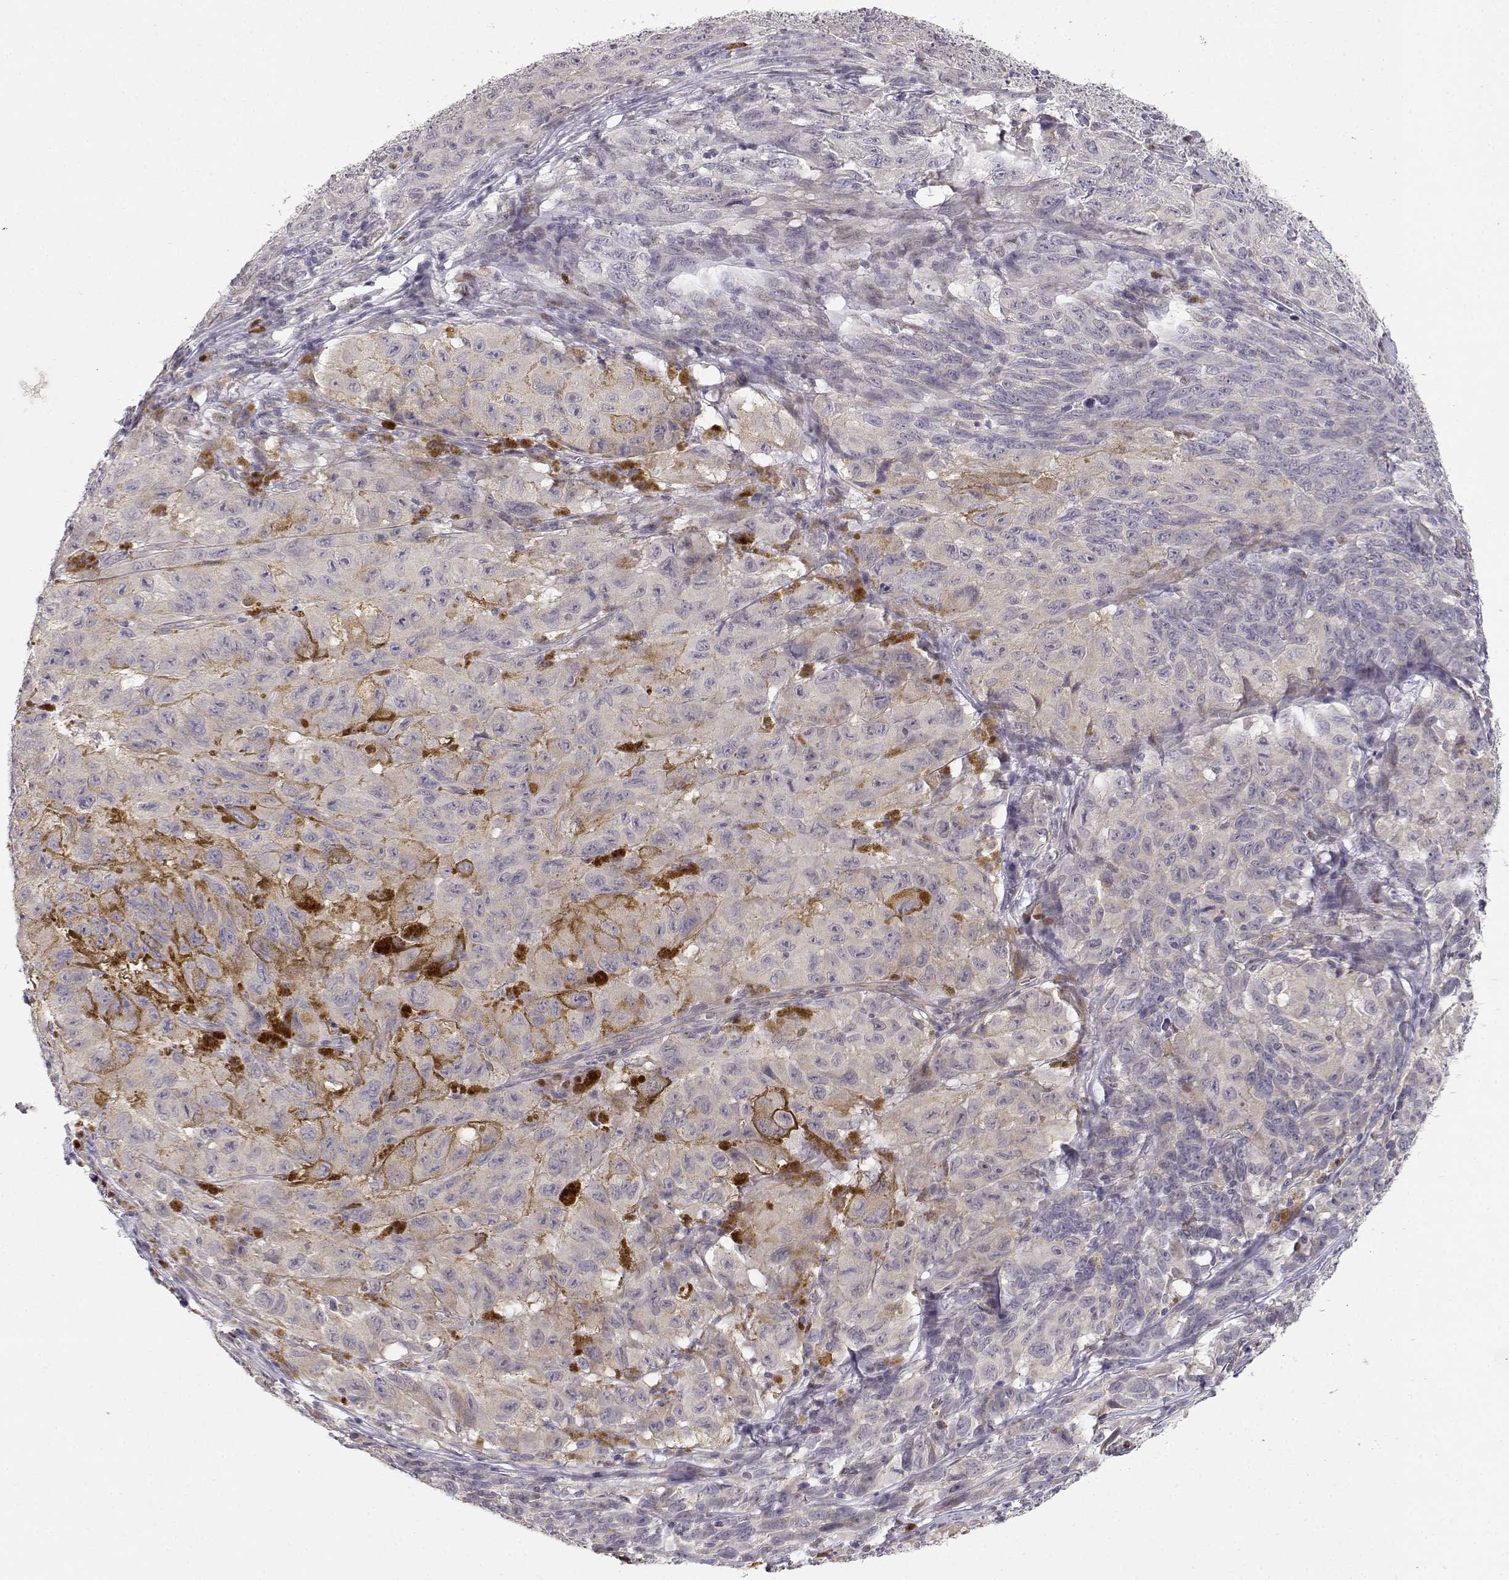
{"staining": {"intensity": "negative", "quantity": "none", "location": "none"}, "tissue": "melanoma", "cell_type": "Tumor cells", "image_type": "cancer", "snomed": [{"axis": "morphology", "description": "Malignant melanoma, NOS"}, {"axis": "topography", "description": "Vulva, labia, clitoris and Bartholin´s gland, NO"}], "caption": "The IHC image has no significant staining in tumor cells of malignant melanoma tissue.", "gene": "EAF2", "patient": {"sex": "female", "age": 75}}